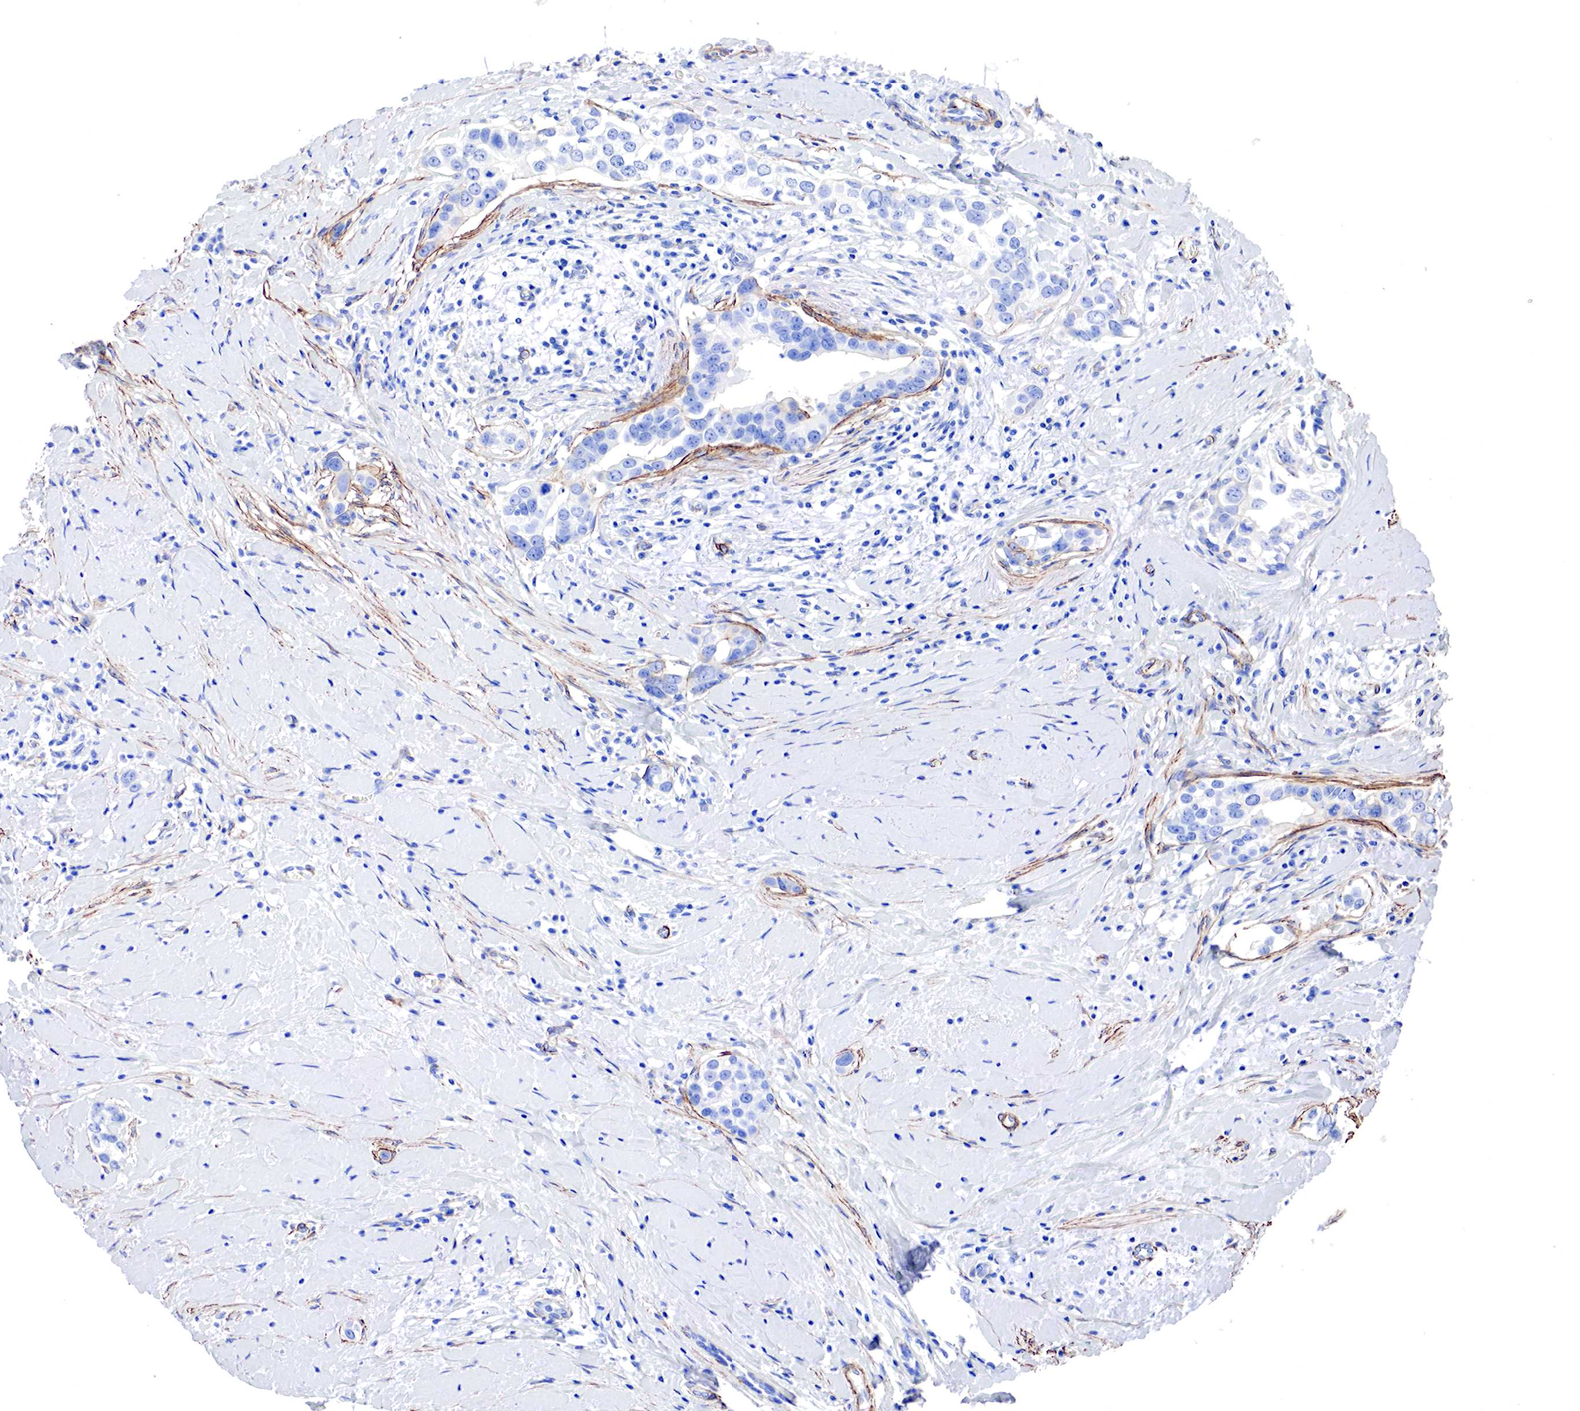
{"staining": {"intensity": "moderate", "quantity": "25%-75%", "location": "cytoplasmic/membranous"}, "tissue": "breast cancer", "cell_type": "Tumor cells", "image_type": "cancer", "snomed": [{"axis": "morphology", "description": "Duct carcinoma"}, {"axis": "topography", "description": "Breast"}], "caption": "Invasive ductal carcinoma (breast) was stained to show a protein in brown. There is medium levels of moderate cytoplasmic/membranous staining in approximately 25%-75% of tumor cells. Nuclei are stained in blue.", "gene": "TPM1", "patient": {"sex": "female", "age": 55}}